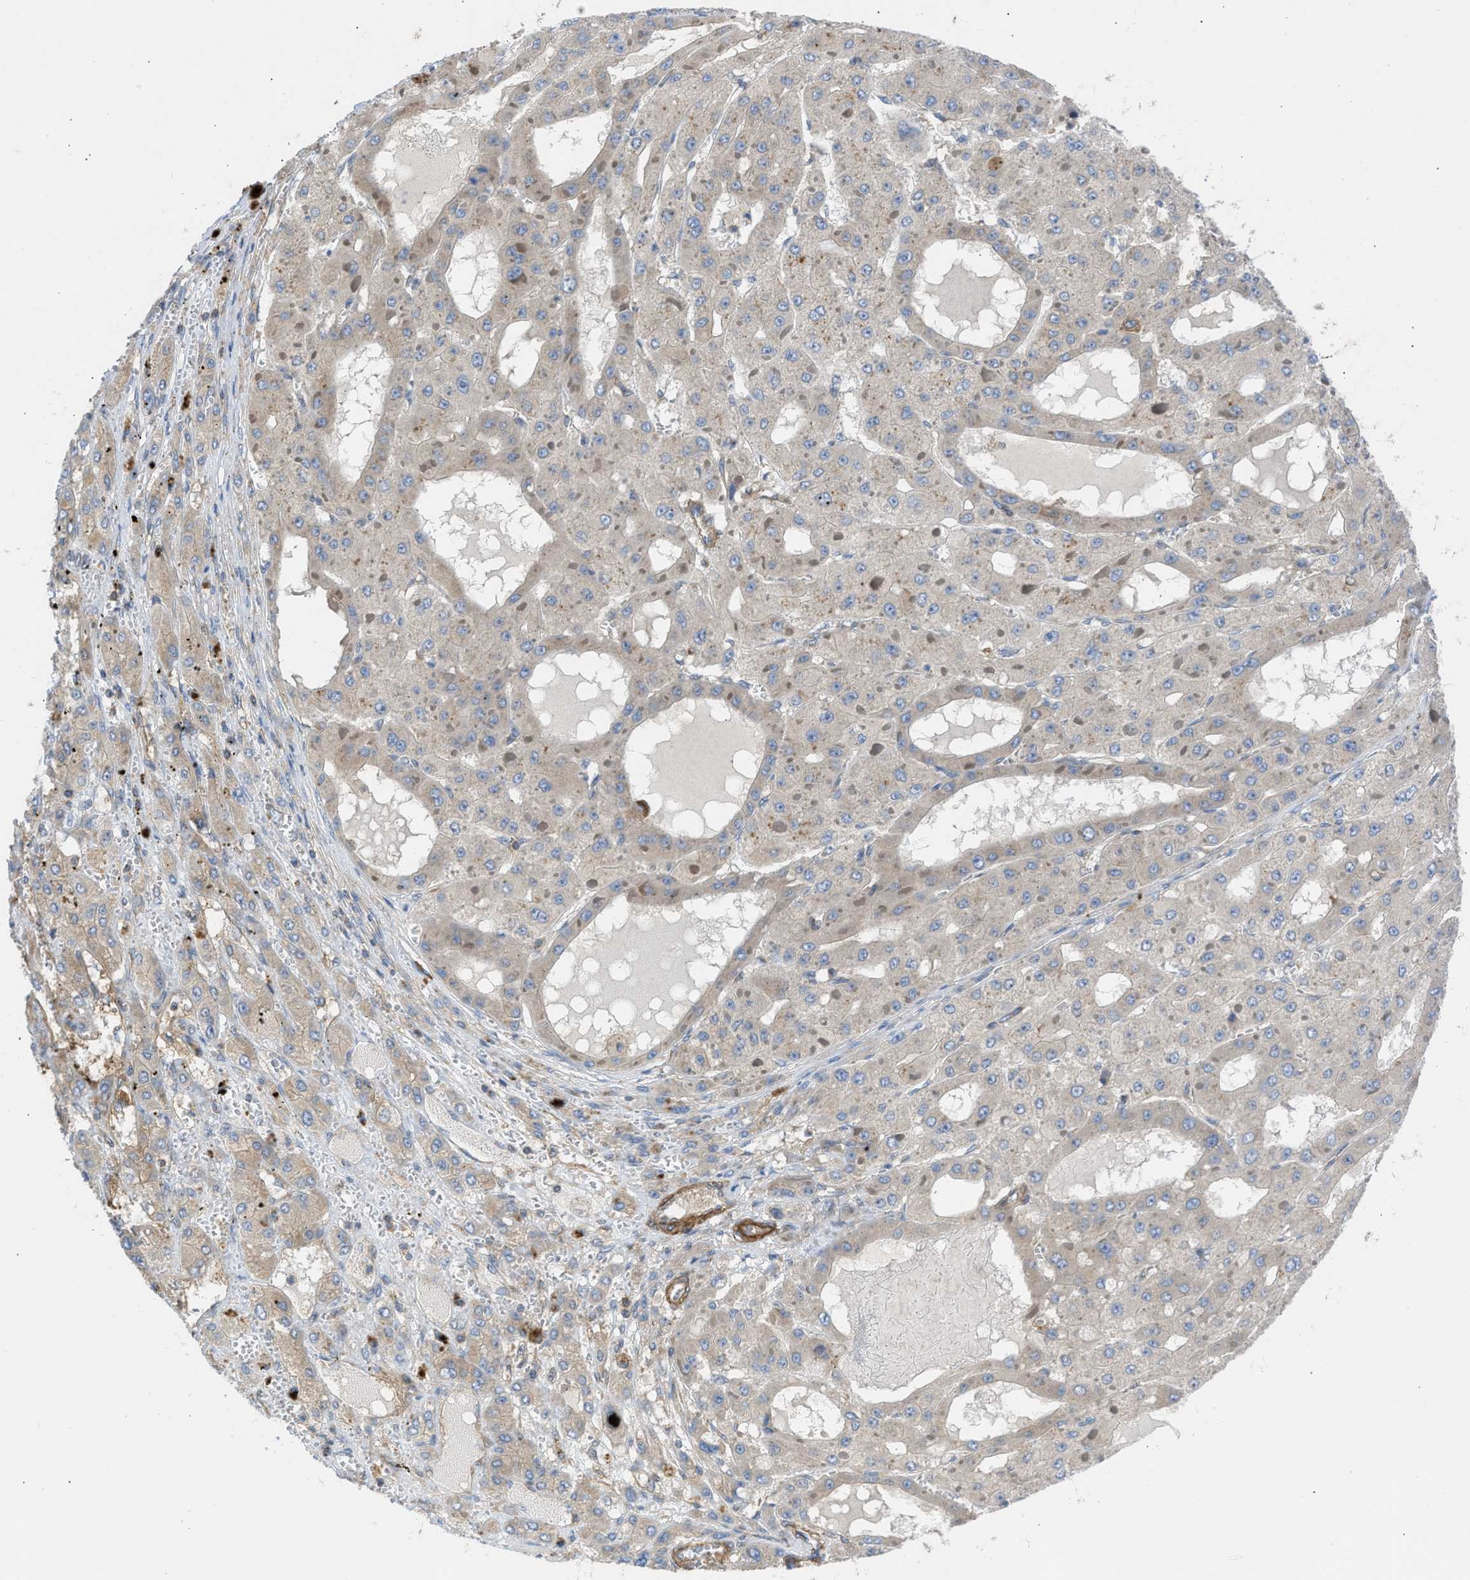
{"staining": {"intensity": "negative", "quantity": "none", "location": "none"}, "tissue": "liver cancer", "cell_type": "Tumor cells", "image_type": "cancer", "snomed": [{"axis": "morphology", "description": "Carcinoma, Hepatocellular, NOS"}, {"axis": "topography", "description": "Liver"}], "caption": "Immunohistochemistry of liver hepatocellular carcinoma displays no positivity in tumor cells.", "gene": "CHKB", "patient": {"sex": "female", "age": 73}}